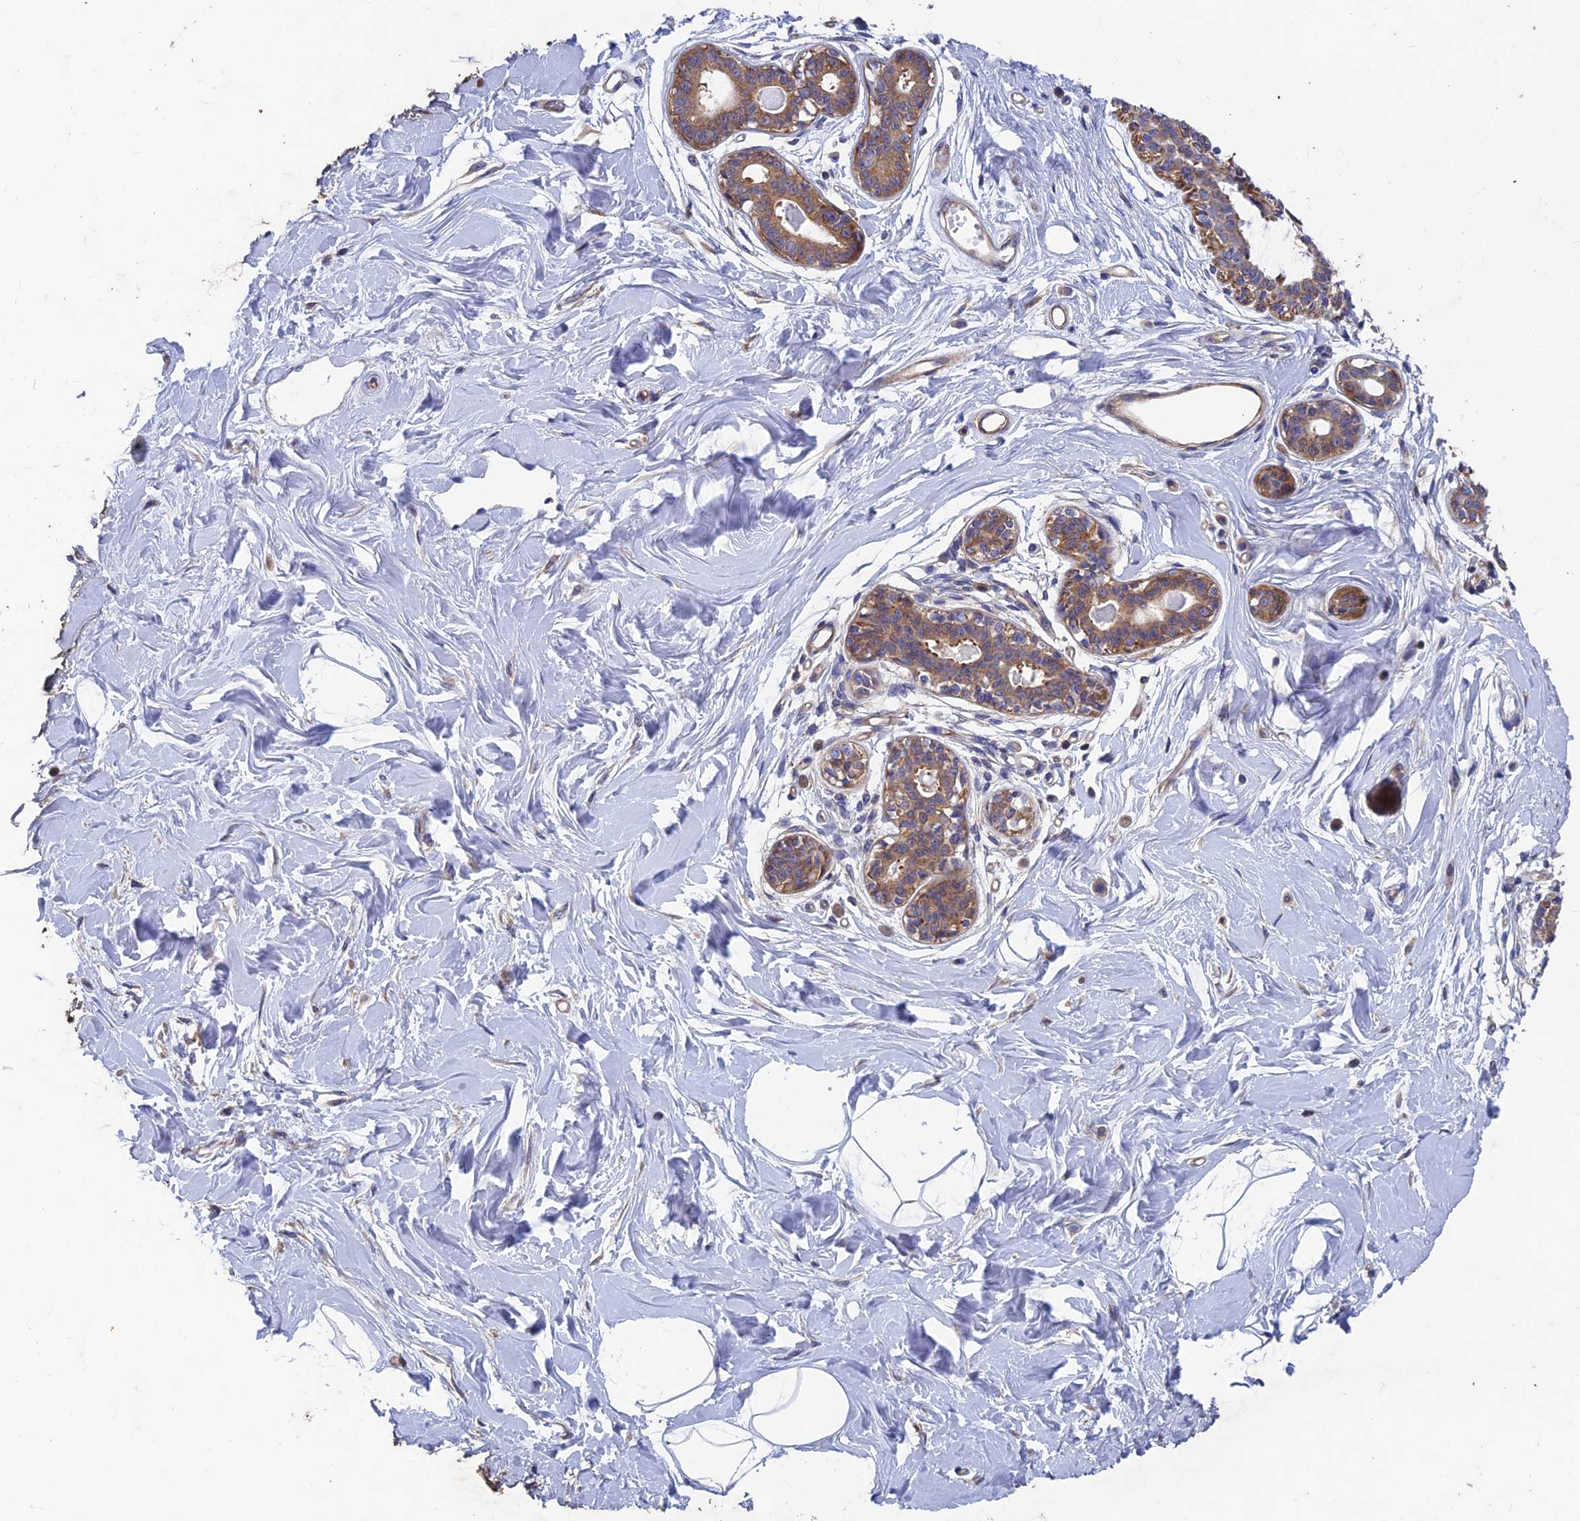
{"staining": {"intensity": "negative", "quantity": "none", "location": "none"}, "tissue": "breast", "cell_type": "Adipocytes", "image_type": "normal", "snomed": [{"axis": "morphology", "description": "Normal tissue, NOS"}, {"axis": "topography", "description": "Breast"}], "caption": "This image is of benign breast stained with IHC to label a protein in brown with the nuclei are counter-stained blue. There is no staining in adipocytes.", "gene": "NCAPG", "patient": {"sex": "female", "age": 45}}